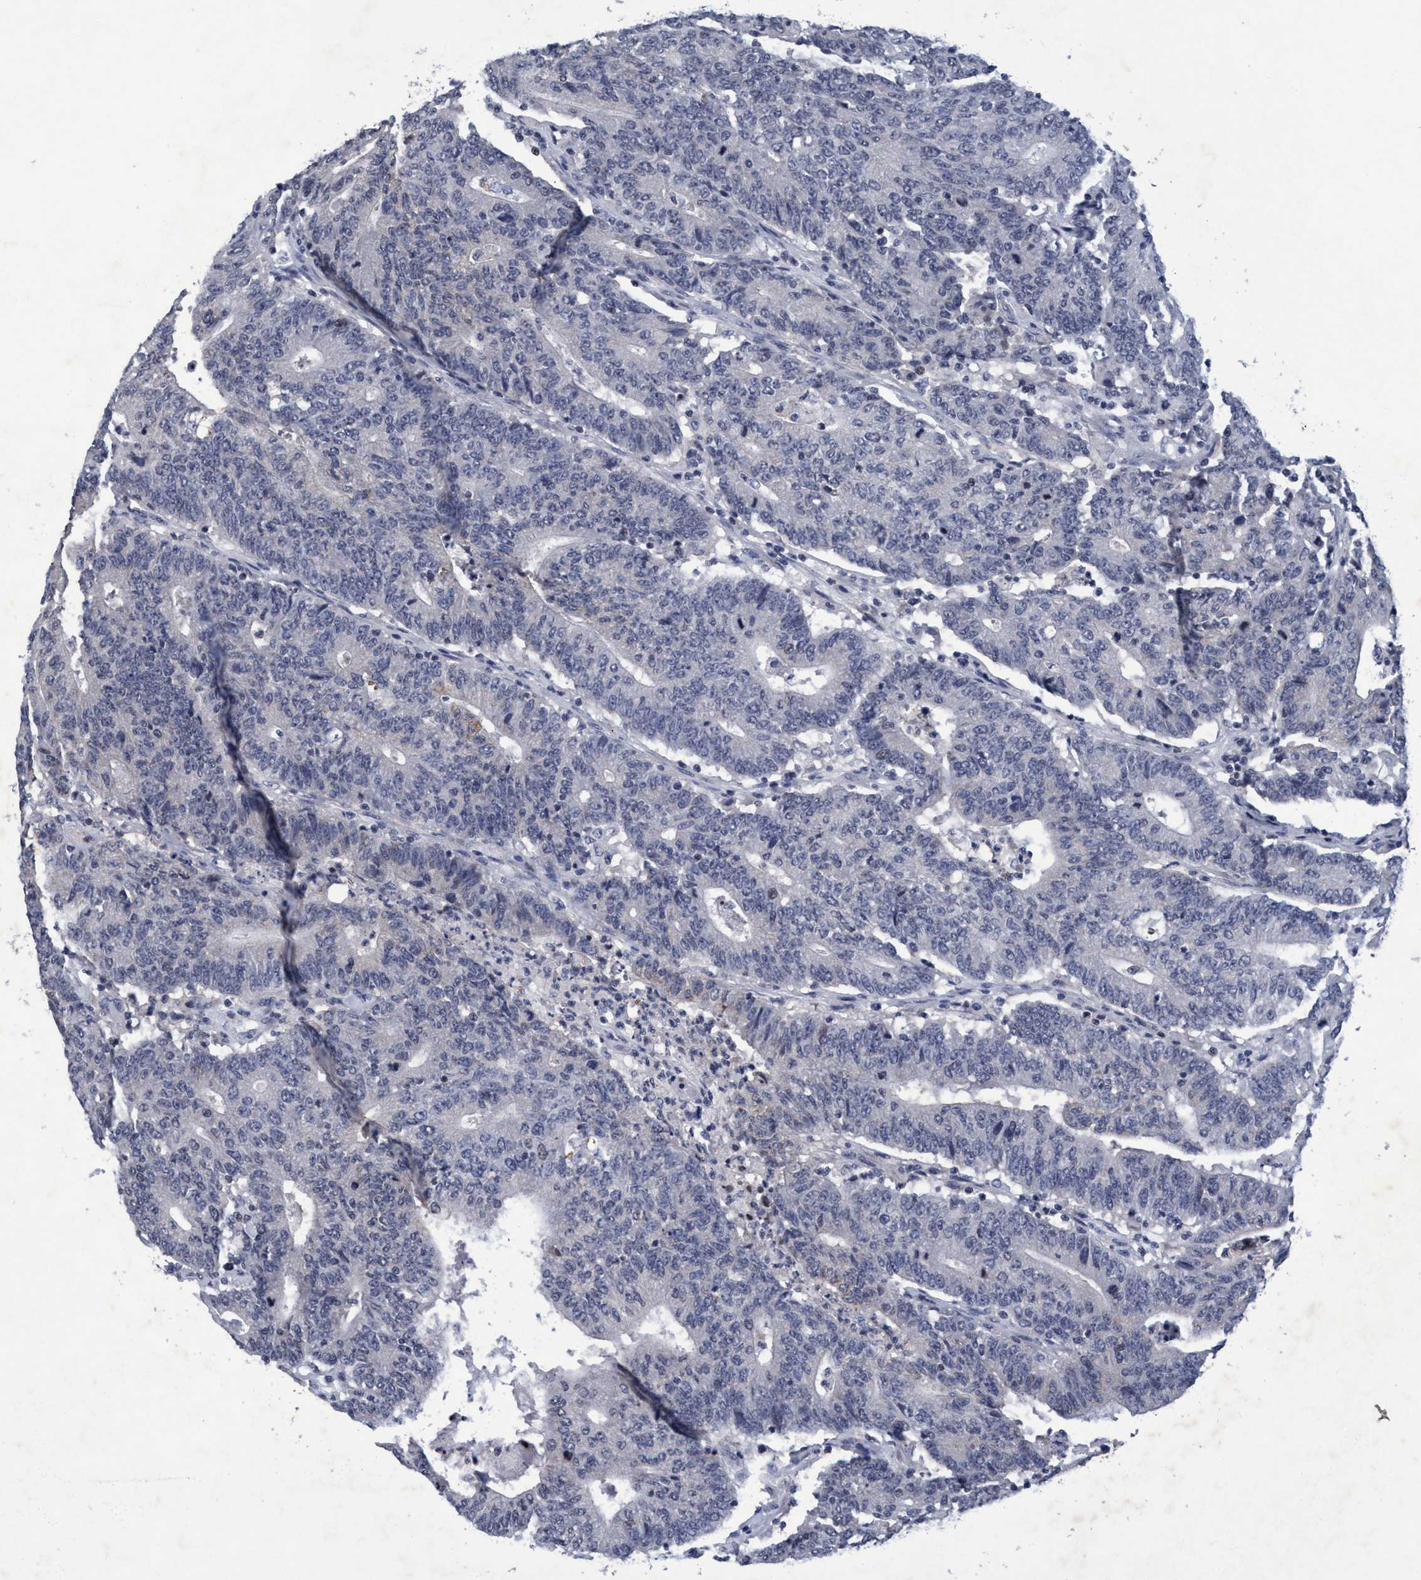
{"staining": {"intensity": "negative", "quantity": "none", "location": "none"}, "tissue": "colorectal cancer", "cell_type": "Tumor cells", "image_type": "cancer", "snomed": [{"axis": "morphology", "description": "Normal tissue, NOS"}, {"axis": "morphology", "description": "Adenocarcinoma, NOS"}, {"axis": "topography", "description": "Colon"}], "caption": "DAB immunohistochemical staining of human adenocarcinoma (colorectal) exhibits no significant staining in tumor cells. (DAB (3,3'-diaminobenzidine) IHC with hematoxylin counter stain).", "gene": "GRB14", "patient": {"sex": "female", "age": 75}}